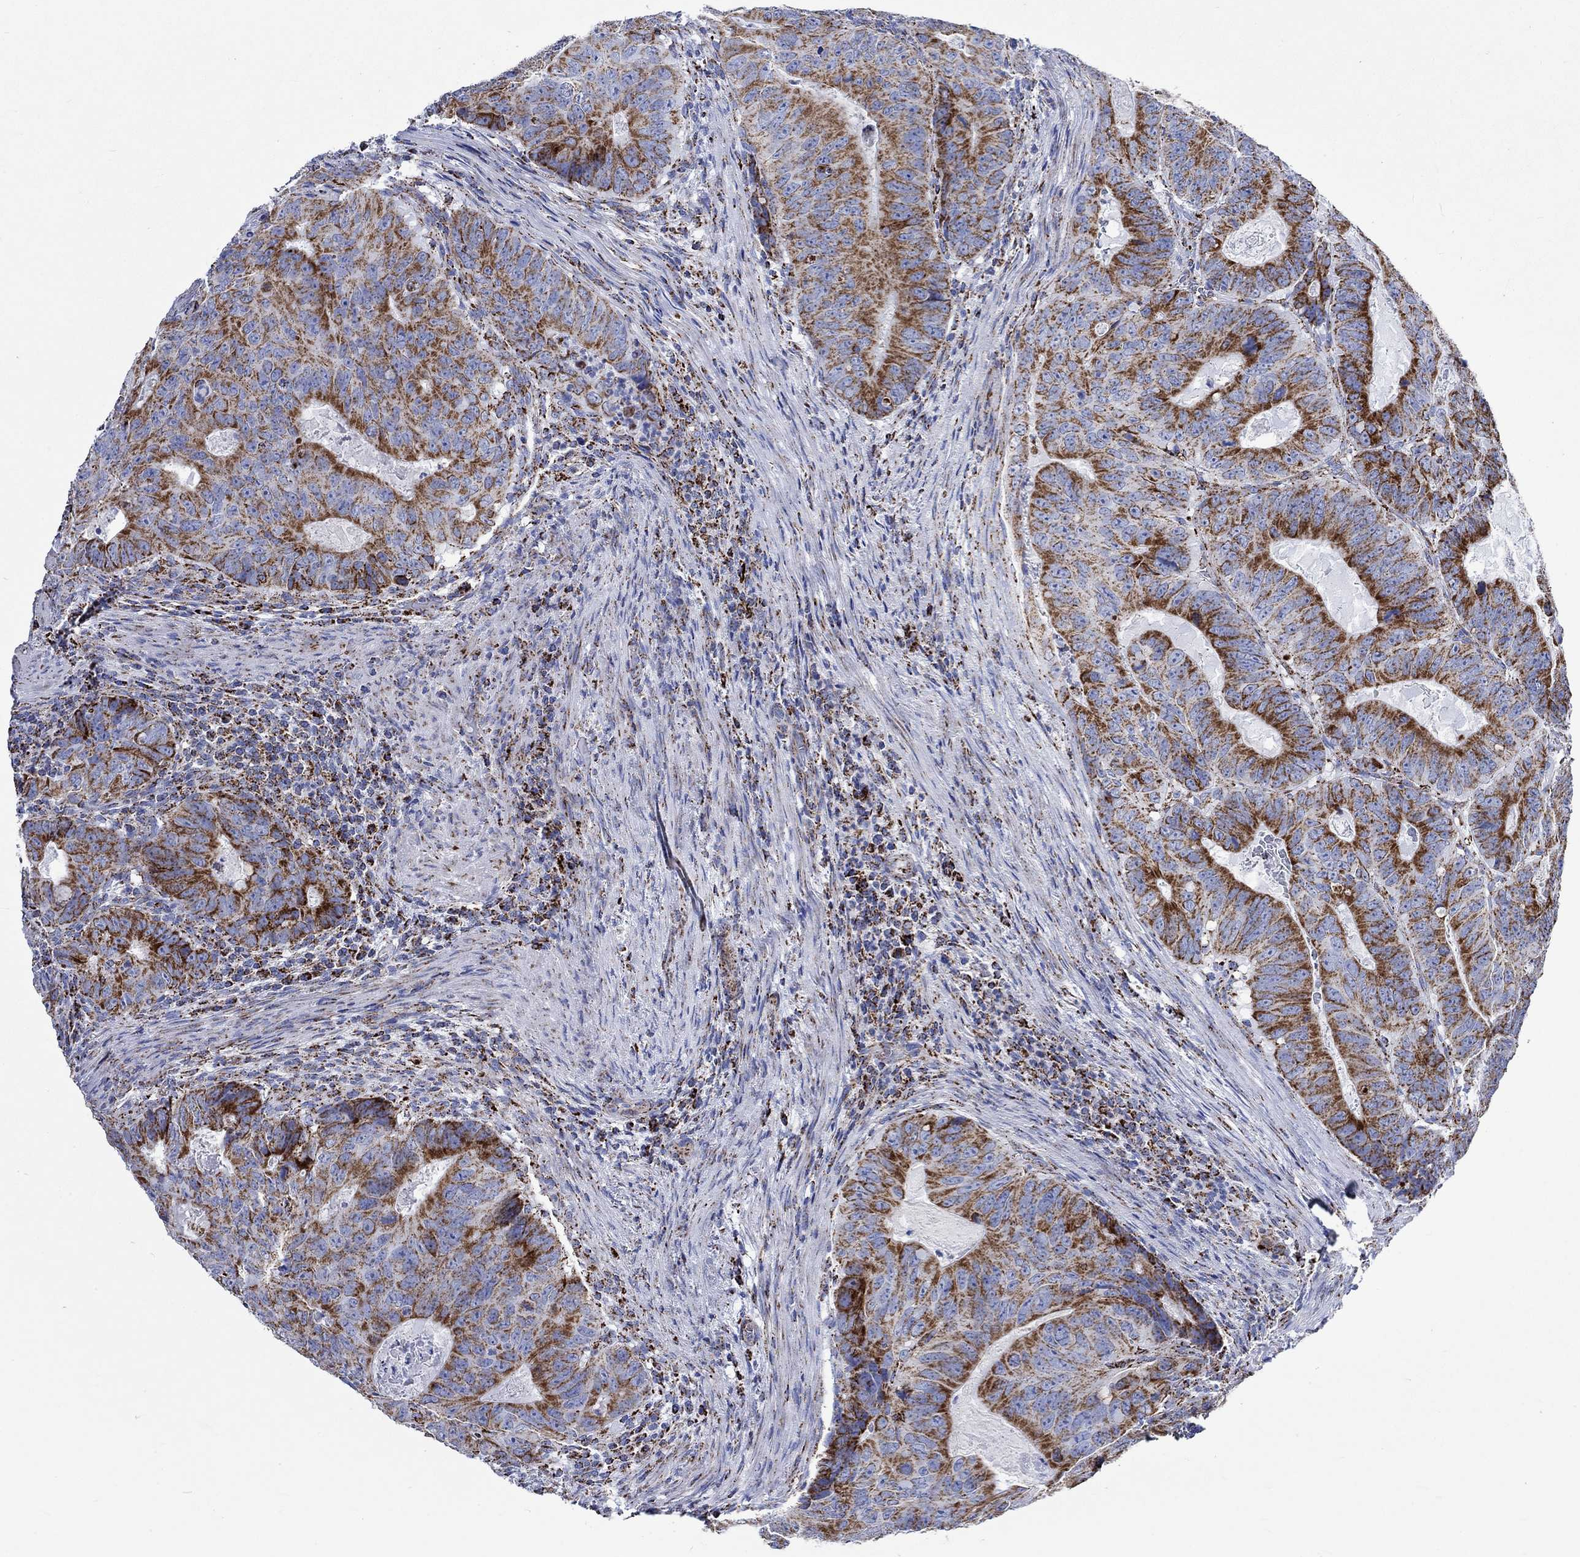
{"staining": {"intensity": "strong", "quantity": ">75%", "location": "cytoplasmic/membranous"}, "tissue": "colorectal cancer", "cell_type": "Tumor cells", "image_type": "cancer", "snomed": [{"axis": "morphology", "description": "Adenocarcinoma, NOS"}, {"axis": "topography", "description": "Colon"}], "caption": "Protein expression analysis of colorectal cancer (adenocarcinoma) shows strong cytoplasmic/membranous staining in approximately >75% of tumor cells.", "gene": "RCE1", "patient": {"sex": "male", "age": 79}}